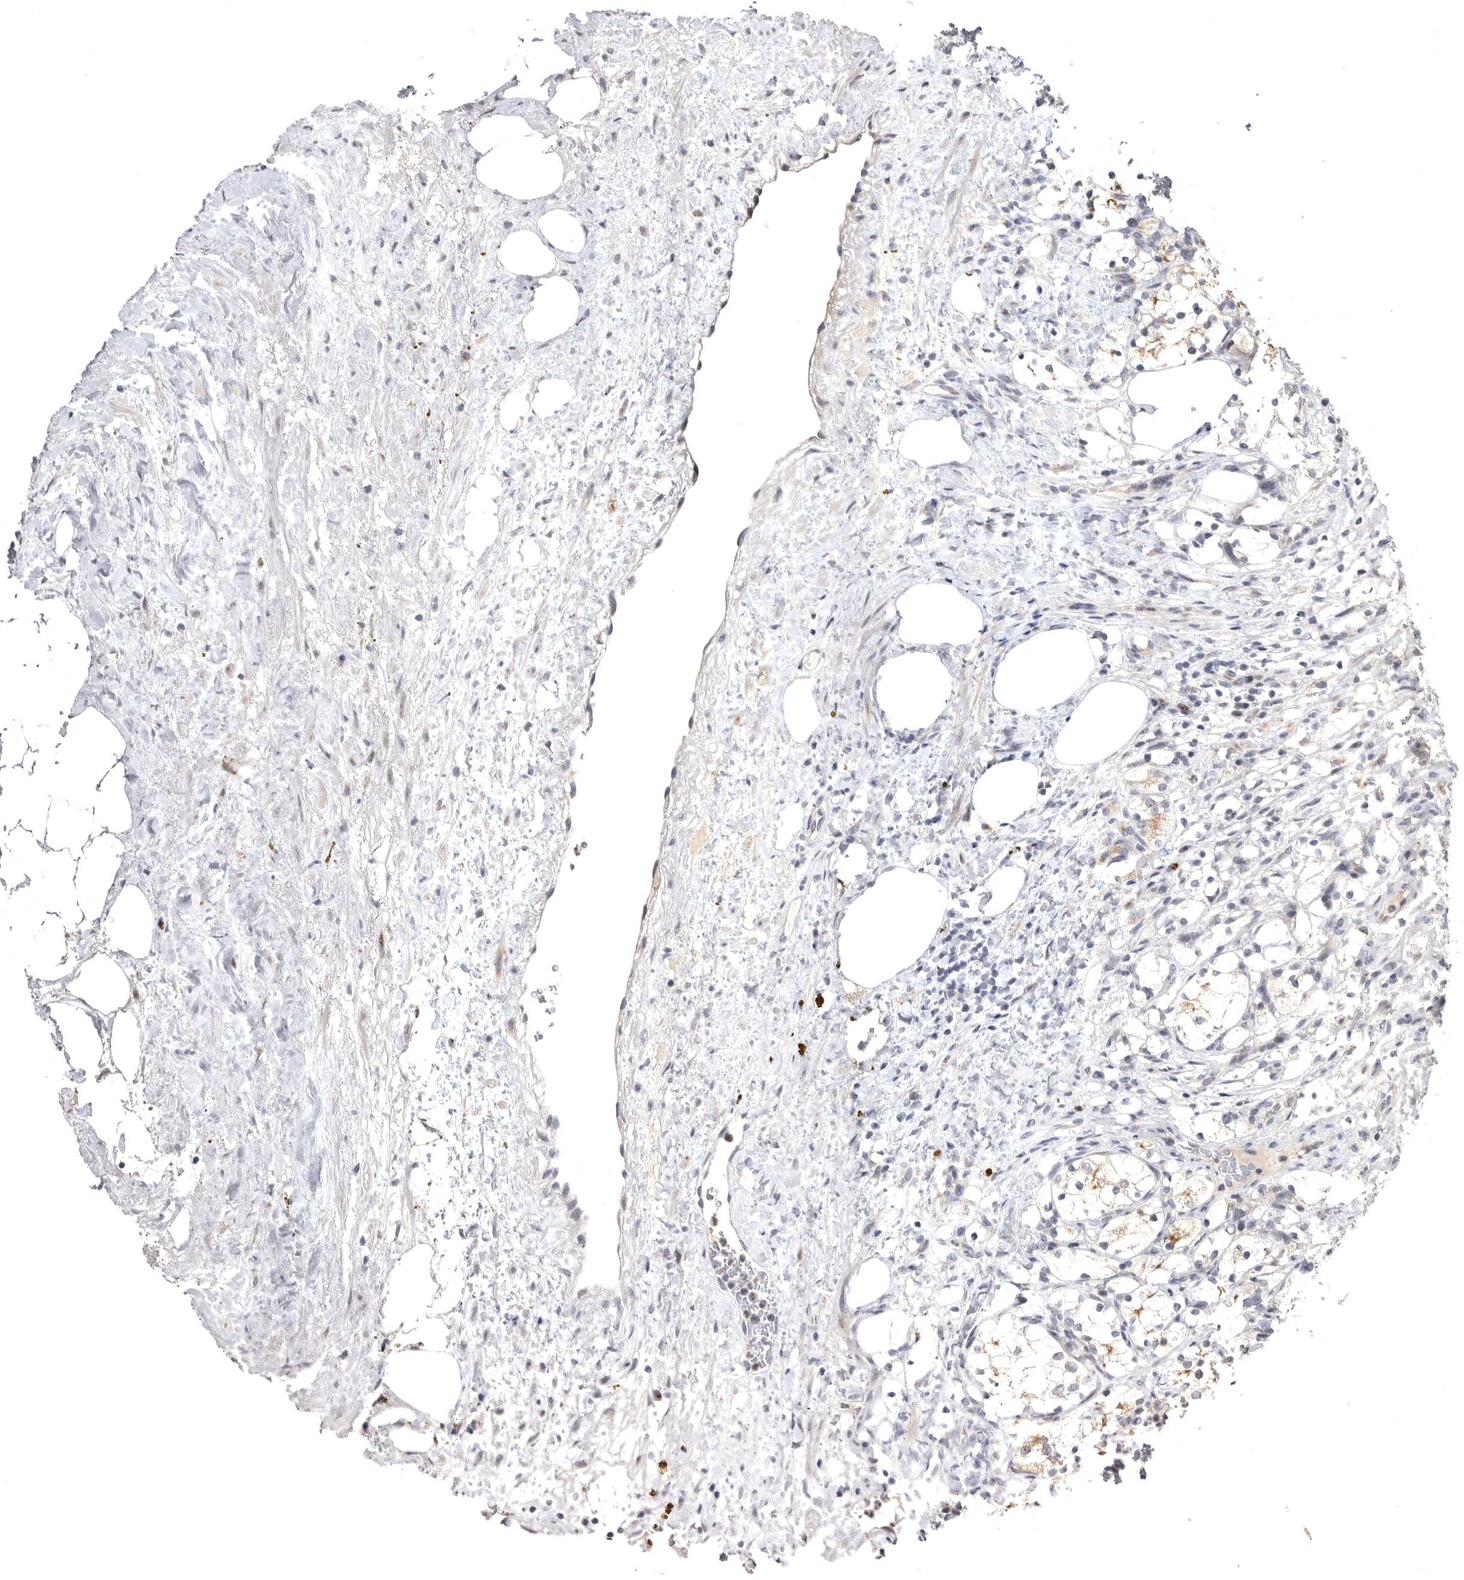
{"staining": {"intensity": "negative", "quantity": "none", "location": "none"}, "tissue": "renal cancer", "cell_type": "Tumor cells", "image_type": "cancer", "snomed": [{"axis": "morphology", "description": "Adenocarcinoma, NOS"}, {"axis": "topography", "description": "Kidney"}], "caption": "Immunohistochemistry (IHC) of renal cancer displays no expression in tumor cells.", "gene": "MAN2A1", "patient": {"sex": "female", "age": 69}}